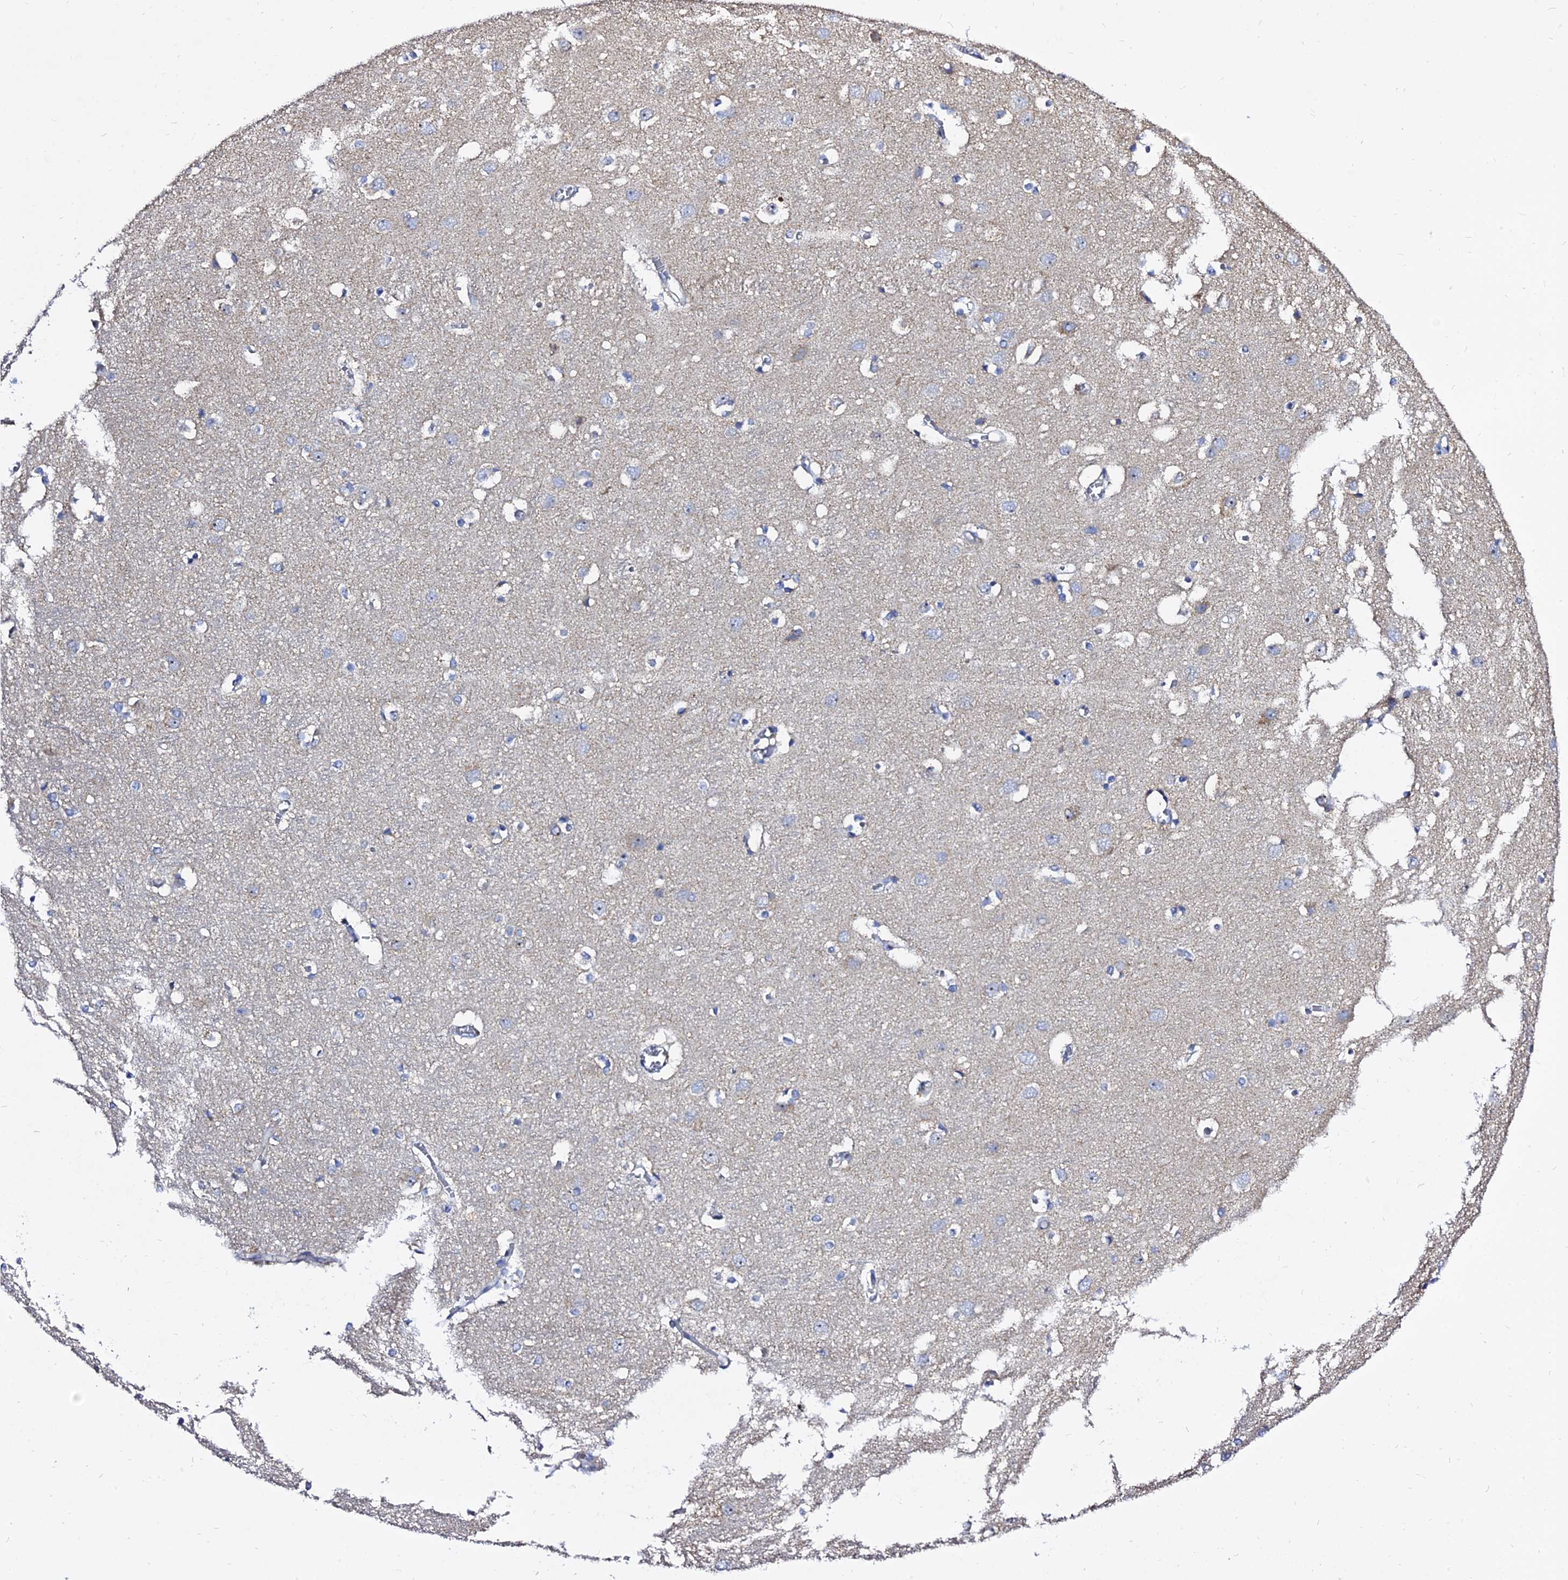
{"staining": {"intensity": "negative", "quantity": "none", "location": "none"}, "tissue": "cerebral cortex", "cell_type": "Endothelial cells", "image_type": "normal", "snomed": [{"axis": "morphology", "description": "Normal tissue, NOS"}, {"axis": "topography", "description": "Cerebral cortex"}], "caption": "Immunohistochemistry (IHC) histopathology image of normal human cerebral cortex stained for a protein (brown), which shows no staining in endothelial cells. (IHC, brightfield microscopy, high magnification).", "gene": "TYW5", "patient": {"sex": "male", "age": 54}}